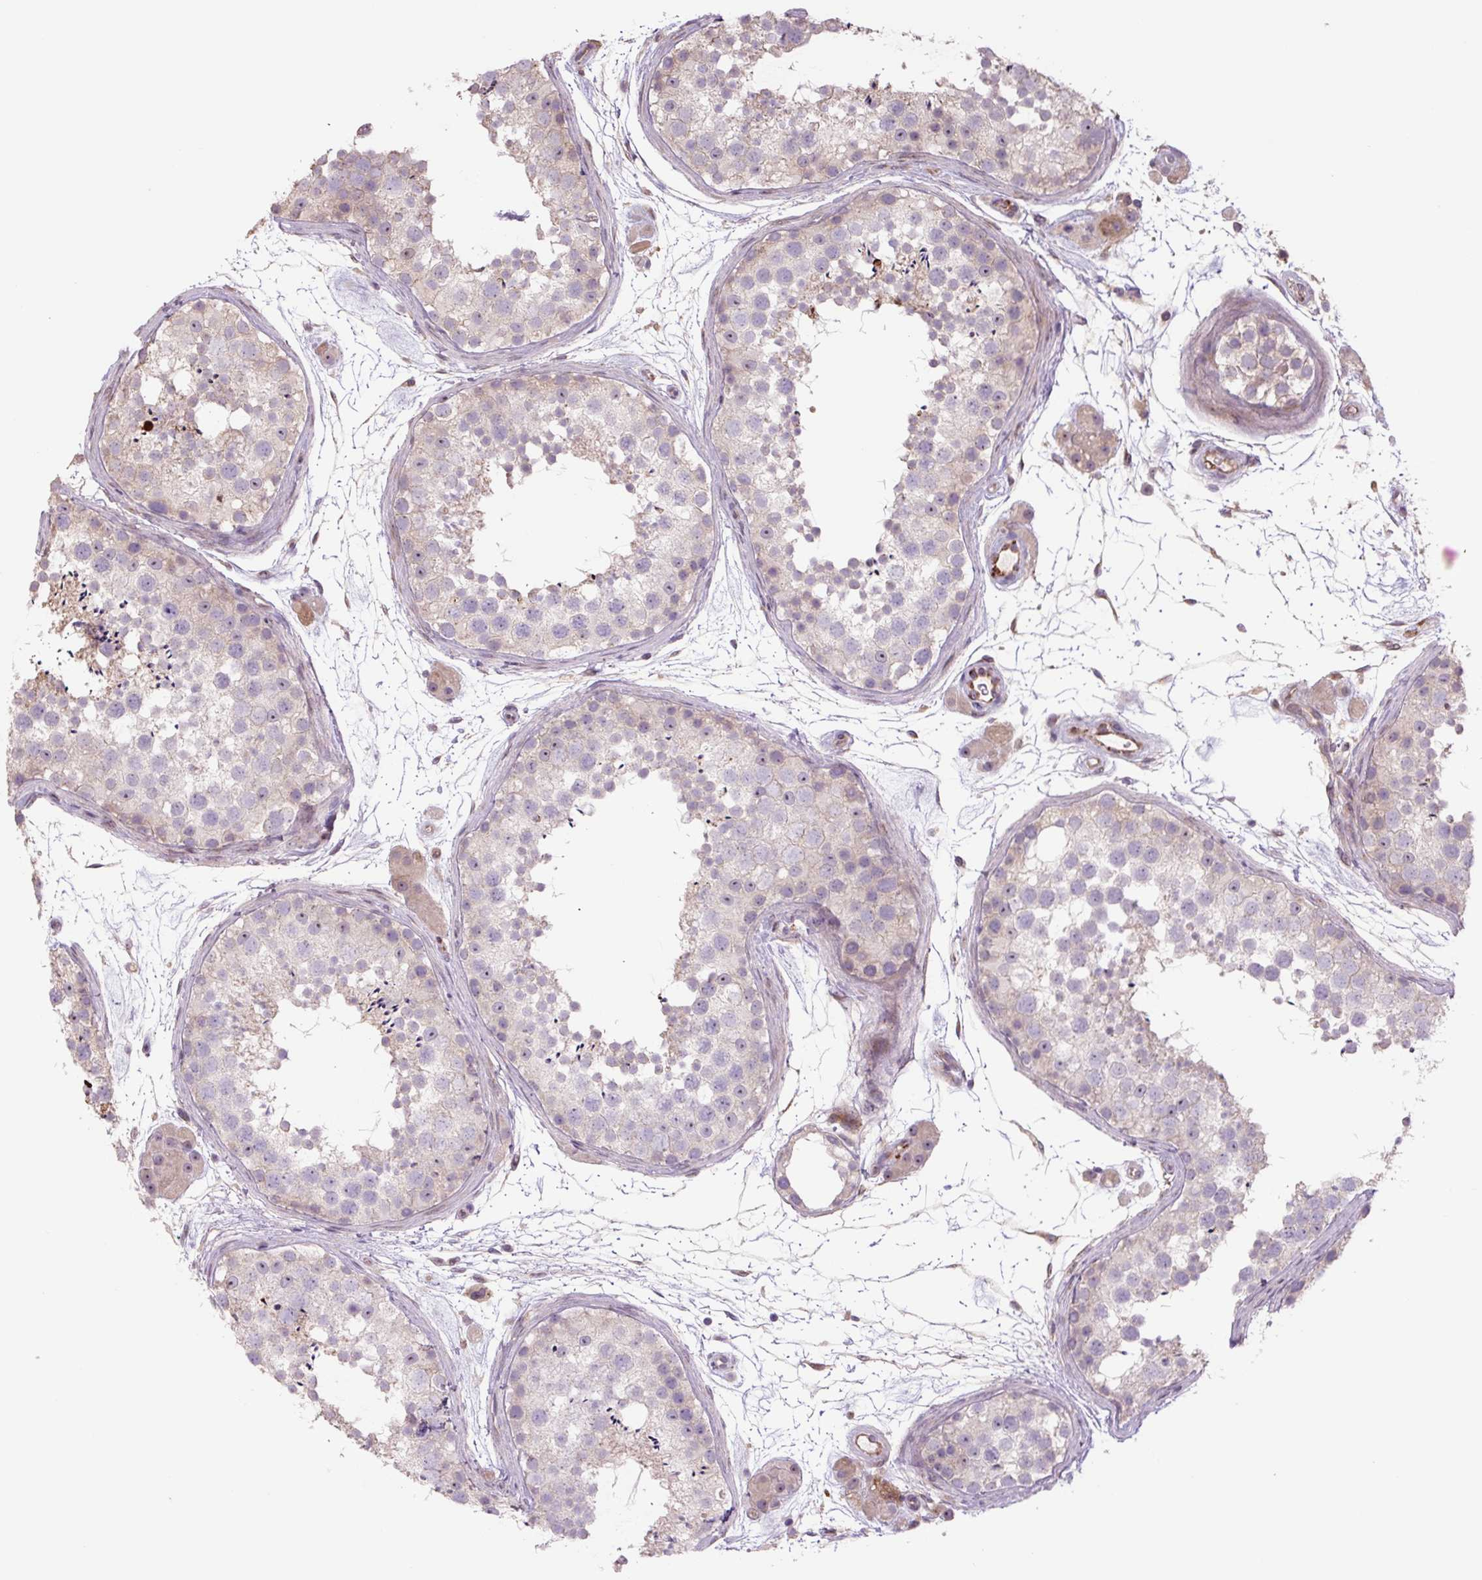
{"staining": {"intensity": "weak", "quantity": "<25%", "location": "cytoplasmic/membranous"}, "tissue": "testis", "cell_type": "Cells in seminiferous ducts", "image_type": "normal", "snomed": [{"axis": "morphology", "description": "Normal tissue, NOS"}, {"axis": "topography", "description": "Testis"}], "caption": "IHC micrograph of benign human testis stained for a protein (brown), which reveals no positivity in cells in seminiferous ducts. Nuclei are stained in blue.", "gene": "PLA2G4A", "patient": {"sex": "male", "age": 41}}